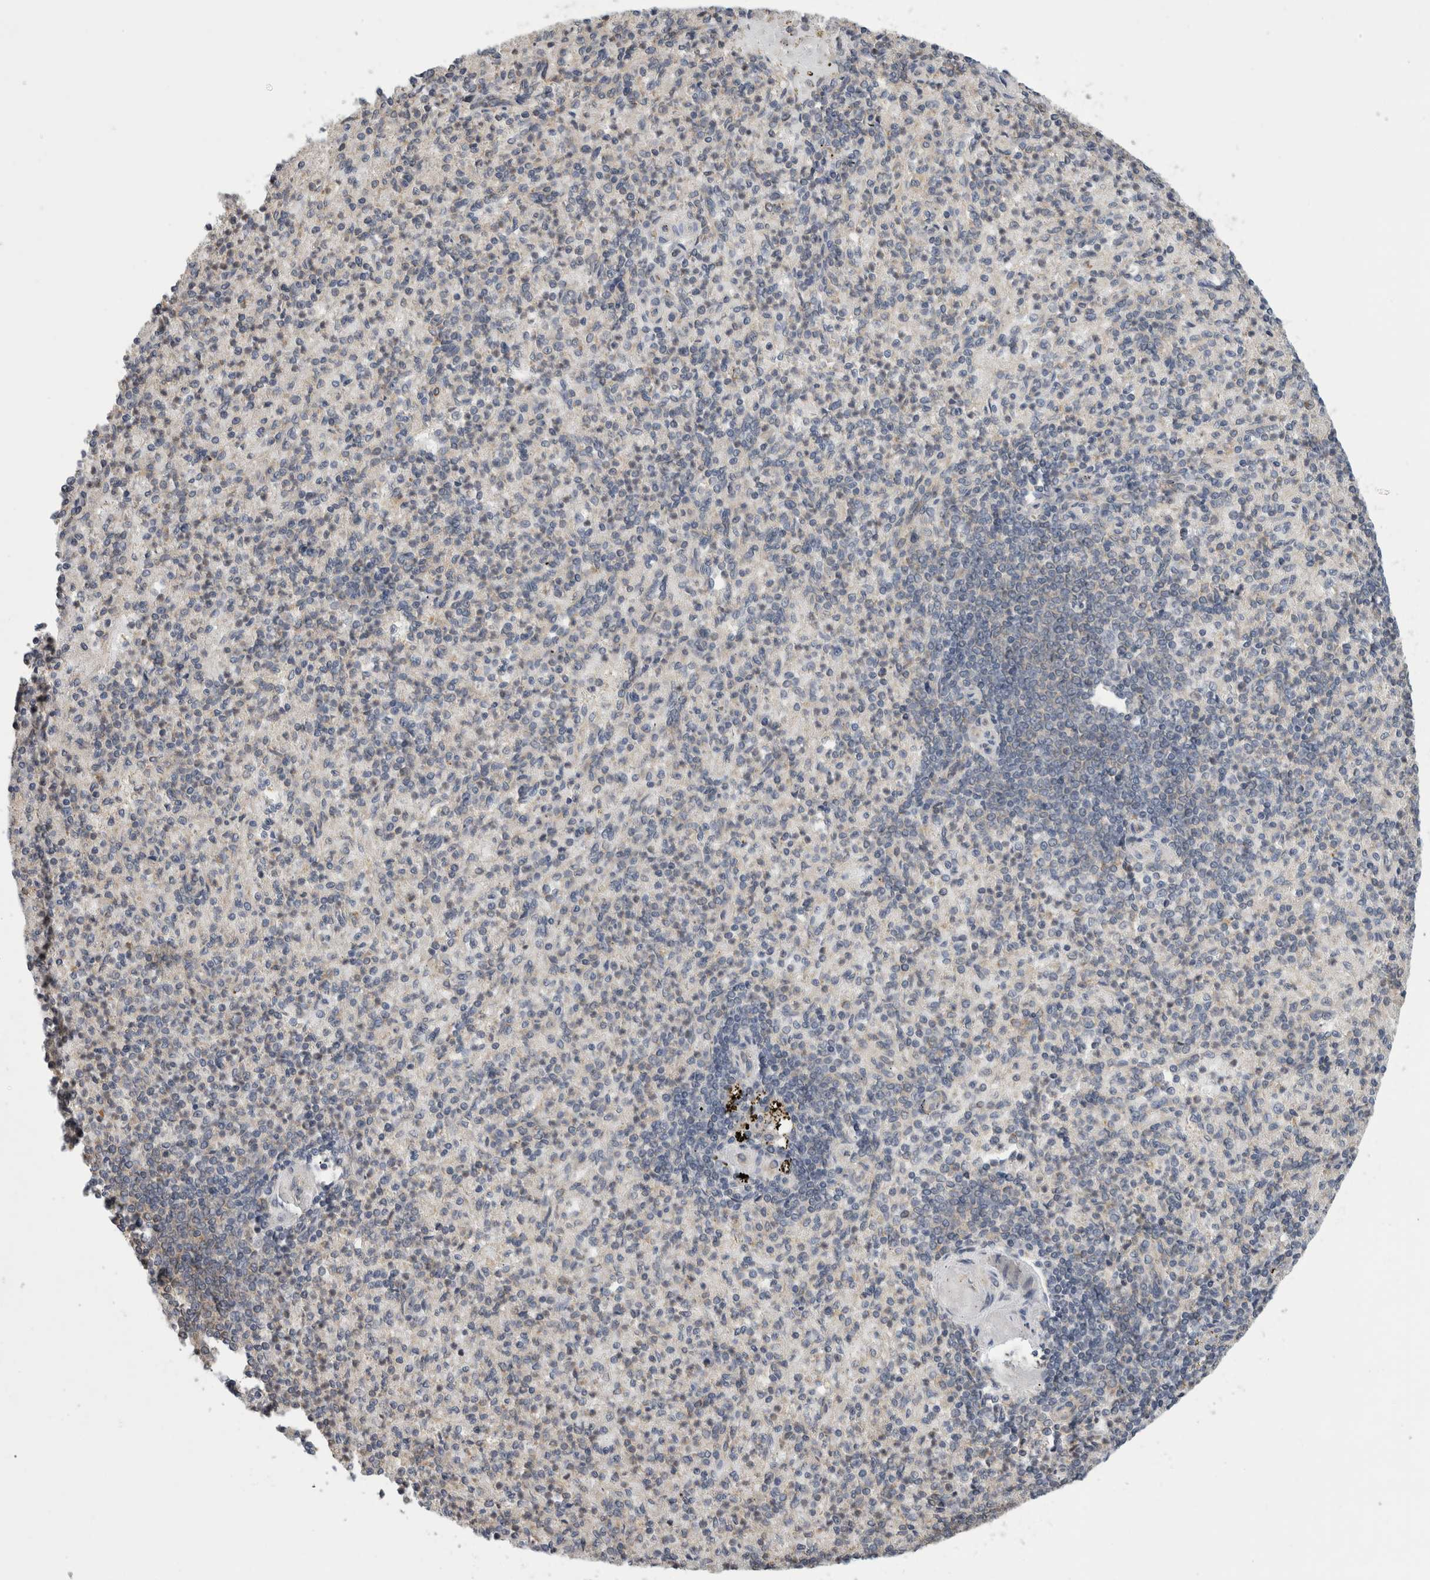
{"staining": {"intensity": "negative", "quantity": "none", "location": "none"}, "tissue": "spleen", "cell_type": "Cells in red pulp", "image_type": "normal", "snomed": [{"axis": "morphology", "description": "Normal tissue, NOS"}, {"axis": "topography", "description": "Spleen"}], "caption": "IHC of unremarkable spleen reveals no staining in cells in red pulp. The staining was performed using DAB to visualize the protein expression in brown, while the nuclei were stained in blue with hematoxylin (Magnification: 20x).", "gene": "PARP6", "patient": {"sex": "female", "age": 74}}